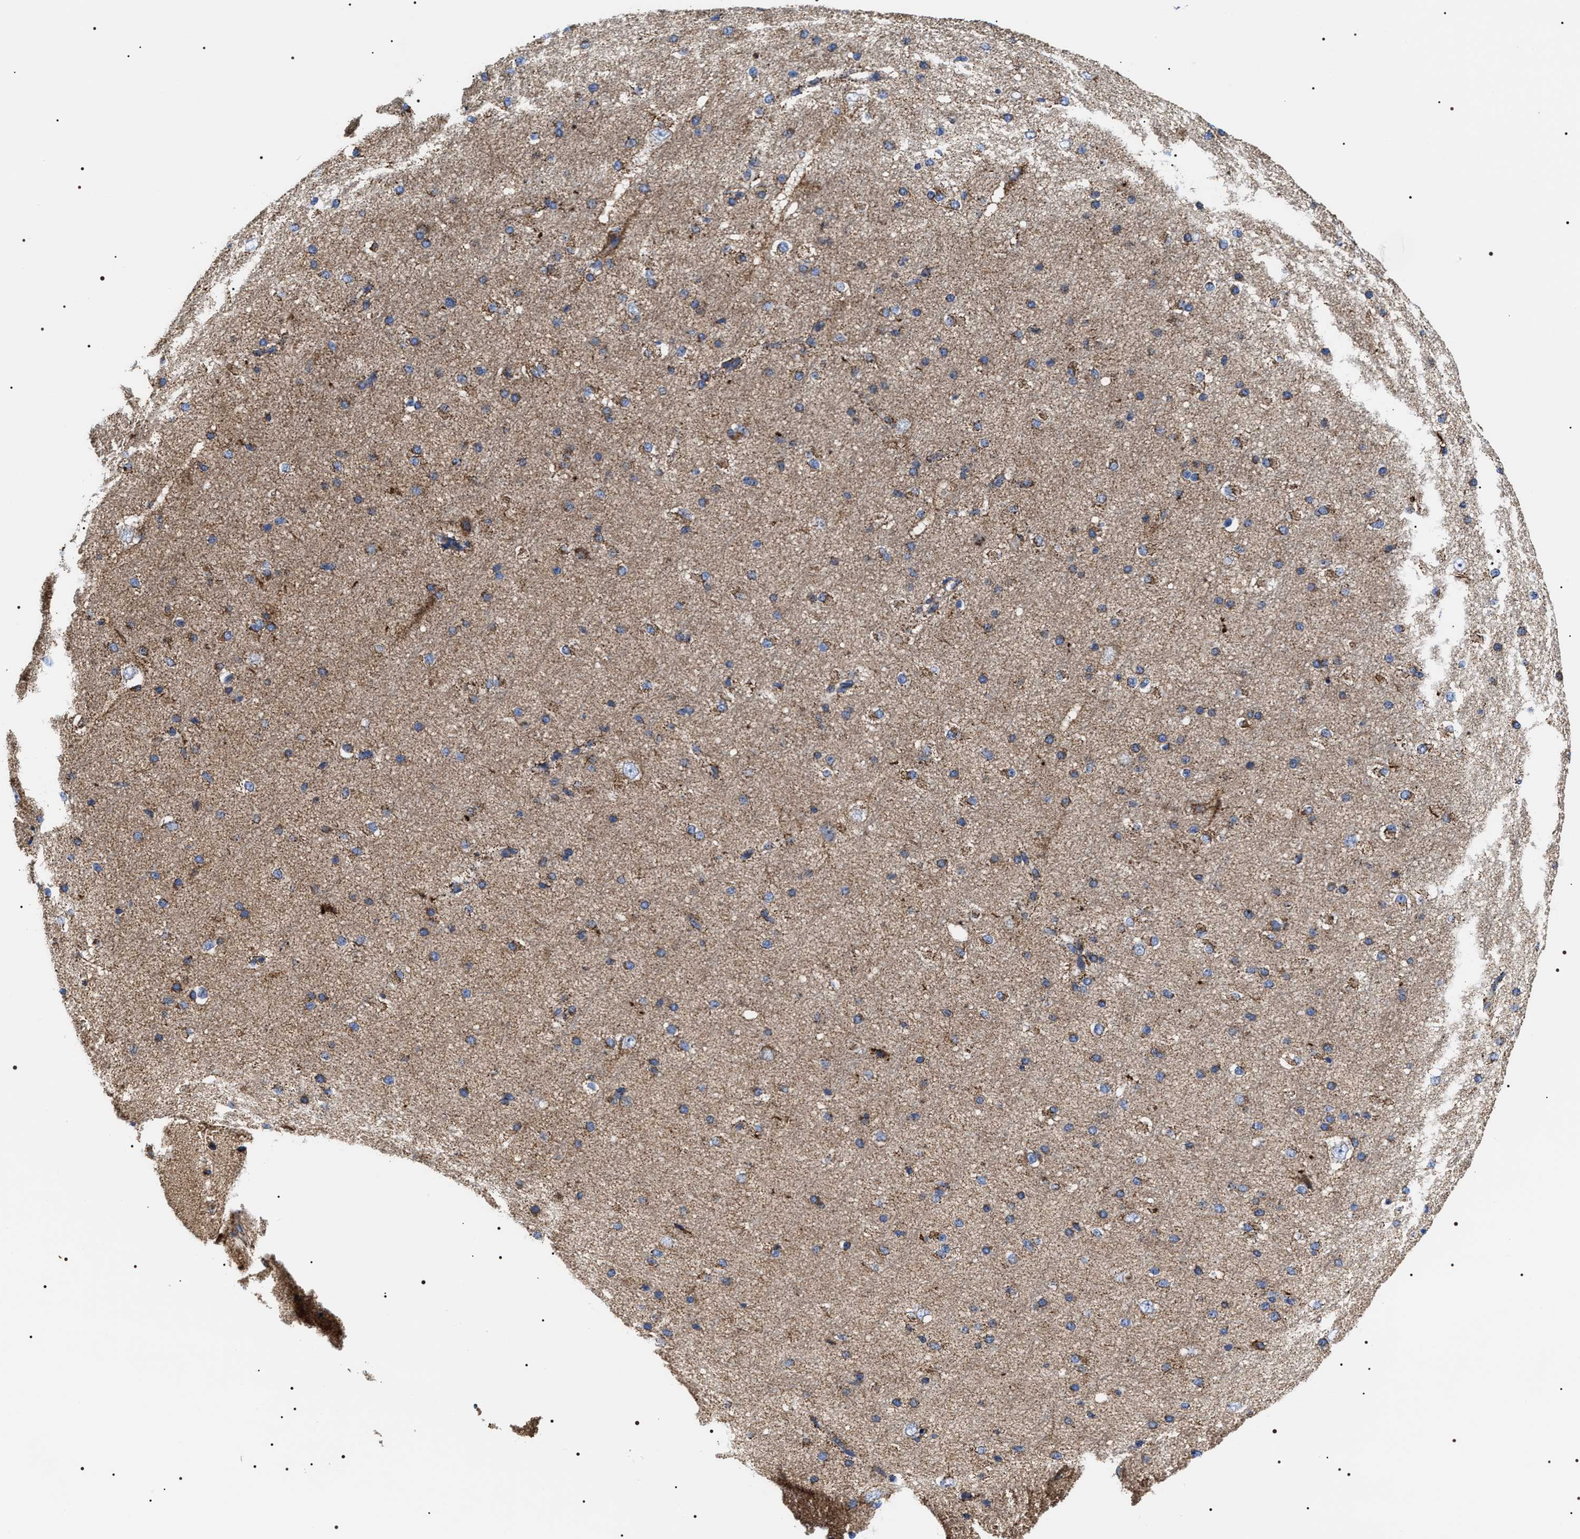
{"staining": {"intensity": "moderate", "quantity": "25%-75%", "location": "cytoplasmic/membranous"}, "tissue": "cerebral cortex", "cell_type": "Endothelial cells", "image_type": "normal", "snomed": [{"axis": "morphology", "description": "Normal tissue, NOS"}, {"axis": "morphology", "description": "Developmental malformation"}, {"axis": "topography", "description": "Cerebral cortex"}], "caption": "Unremarkable cerebral cortex was stained to show a protein in brown. There is medium levels of moderate cytoplasmic/membranous expression in about 25%-75% of endothelial cells. Nuclei are stained in blue.", "gene": "COG5", "patient": {"sex": "female", "age": 30}}